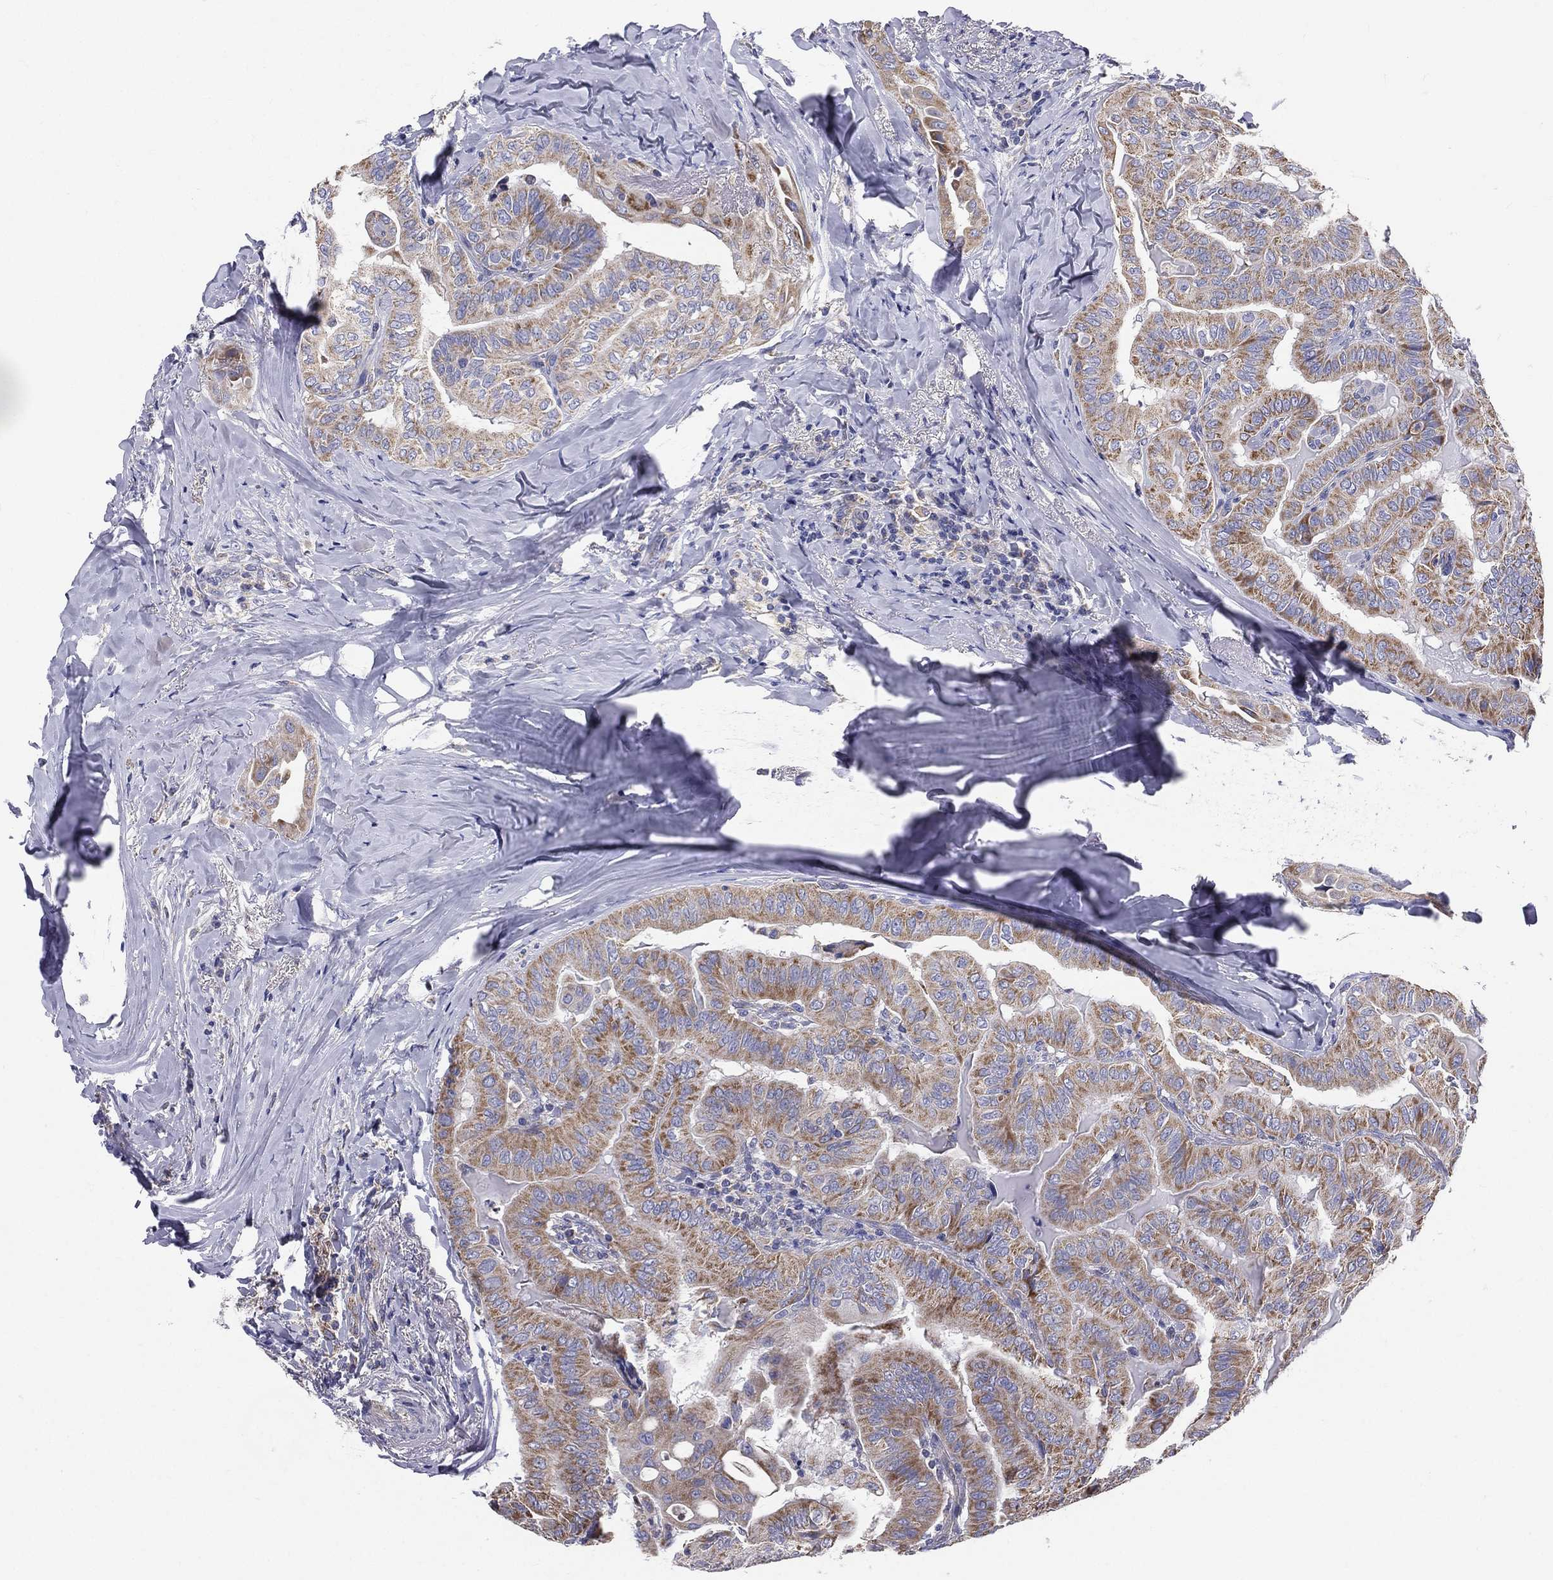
{"staining": {"intensity": "moderate", "quantity": ">75%", "location": "cytoplasmic/membranous"}, "tissue": "thyroid cancer", "cell_type": "Tumor cells", "image_type": "cancer", "snomed": [{"axis": "morphology", "description": "Papillary adenocarcinoma, NOS"}, {"axis": "topography", "description": "Thyroid gland"}], "caption": "Immunohistochemical staining of human thyroid papillary adenocarcinoma demonstrates medium levels of moderate cytoplasmic/membranous protein expression in about >75% of tumor cells. (DAB = brown stain, brightfield microscopy at high magnification).", "gene": "PWWP3A", "patient": {"sex": "female", "age": 68}}